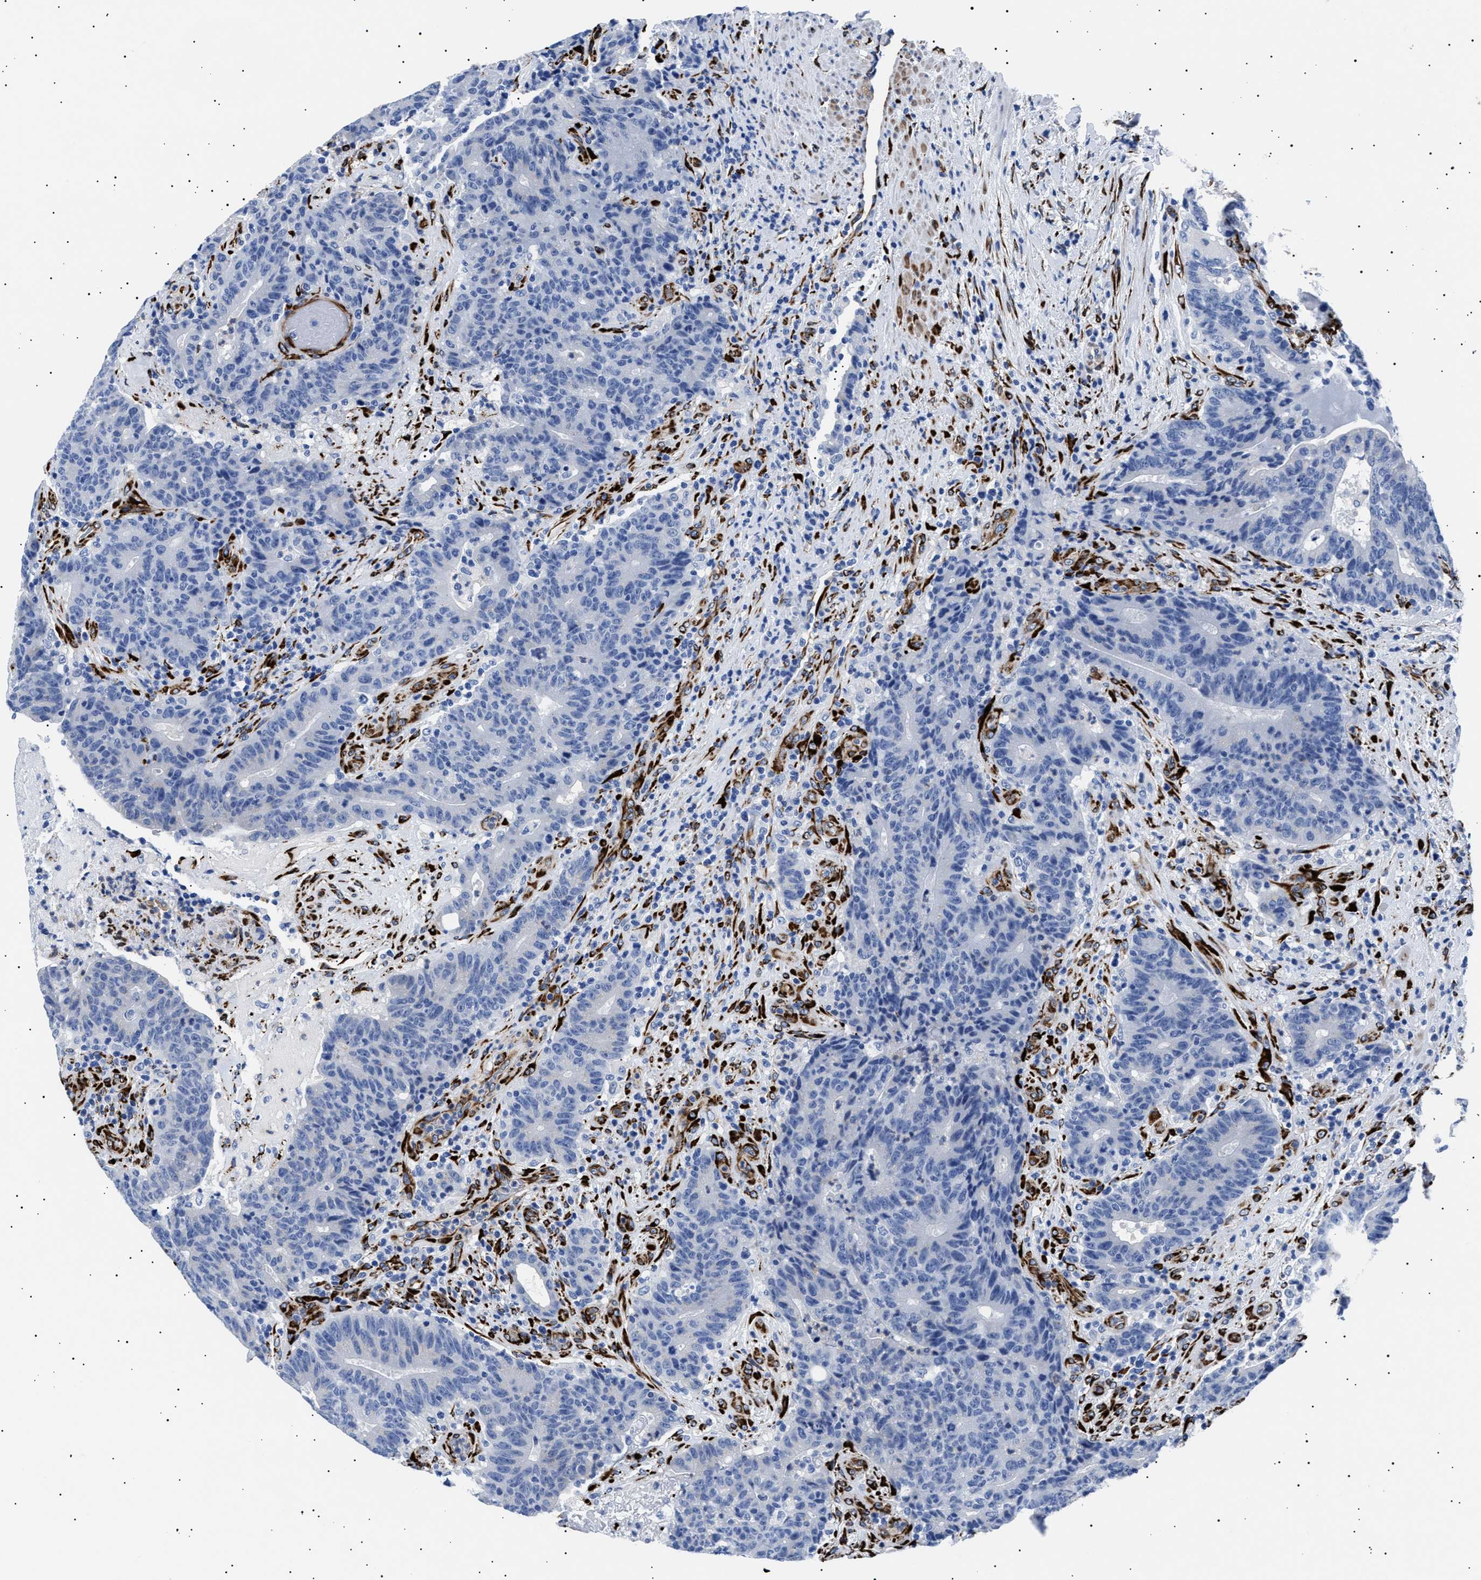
{"staining": {"intensity": "negative", "quantity": "none", "location": "none"}, "tissue": "colorectal cancer", "cell_type": "Tumor cells", "image_type": "cancer", "snomed": [{"axis": "morphology", "description": "Normal tissue, NOS"}, {"axis": "morphology", "description": "Adenocarcinoma, NOS"}, {"axis": "topography", "description": "Colon"}], "caption": "Immunohistochemistry image of neoplastic tissue: colorectal cancer stained with DAB (3,3'-diaminobenzidine) reveals no significant protein staining in tumor cells. The staining is performed using DAB brown chromogen with nuclei counter-stained in using hematoxylin.", "gene": "HEMGN", "patient": {"sex": "female", "age": 75}}